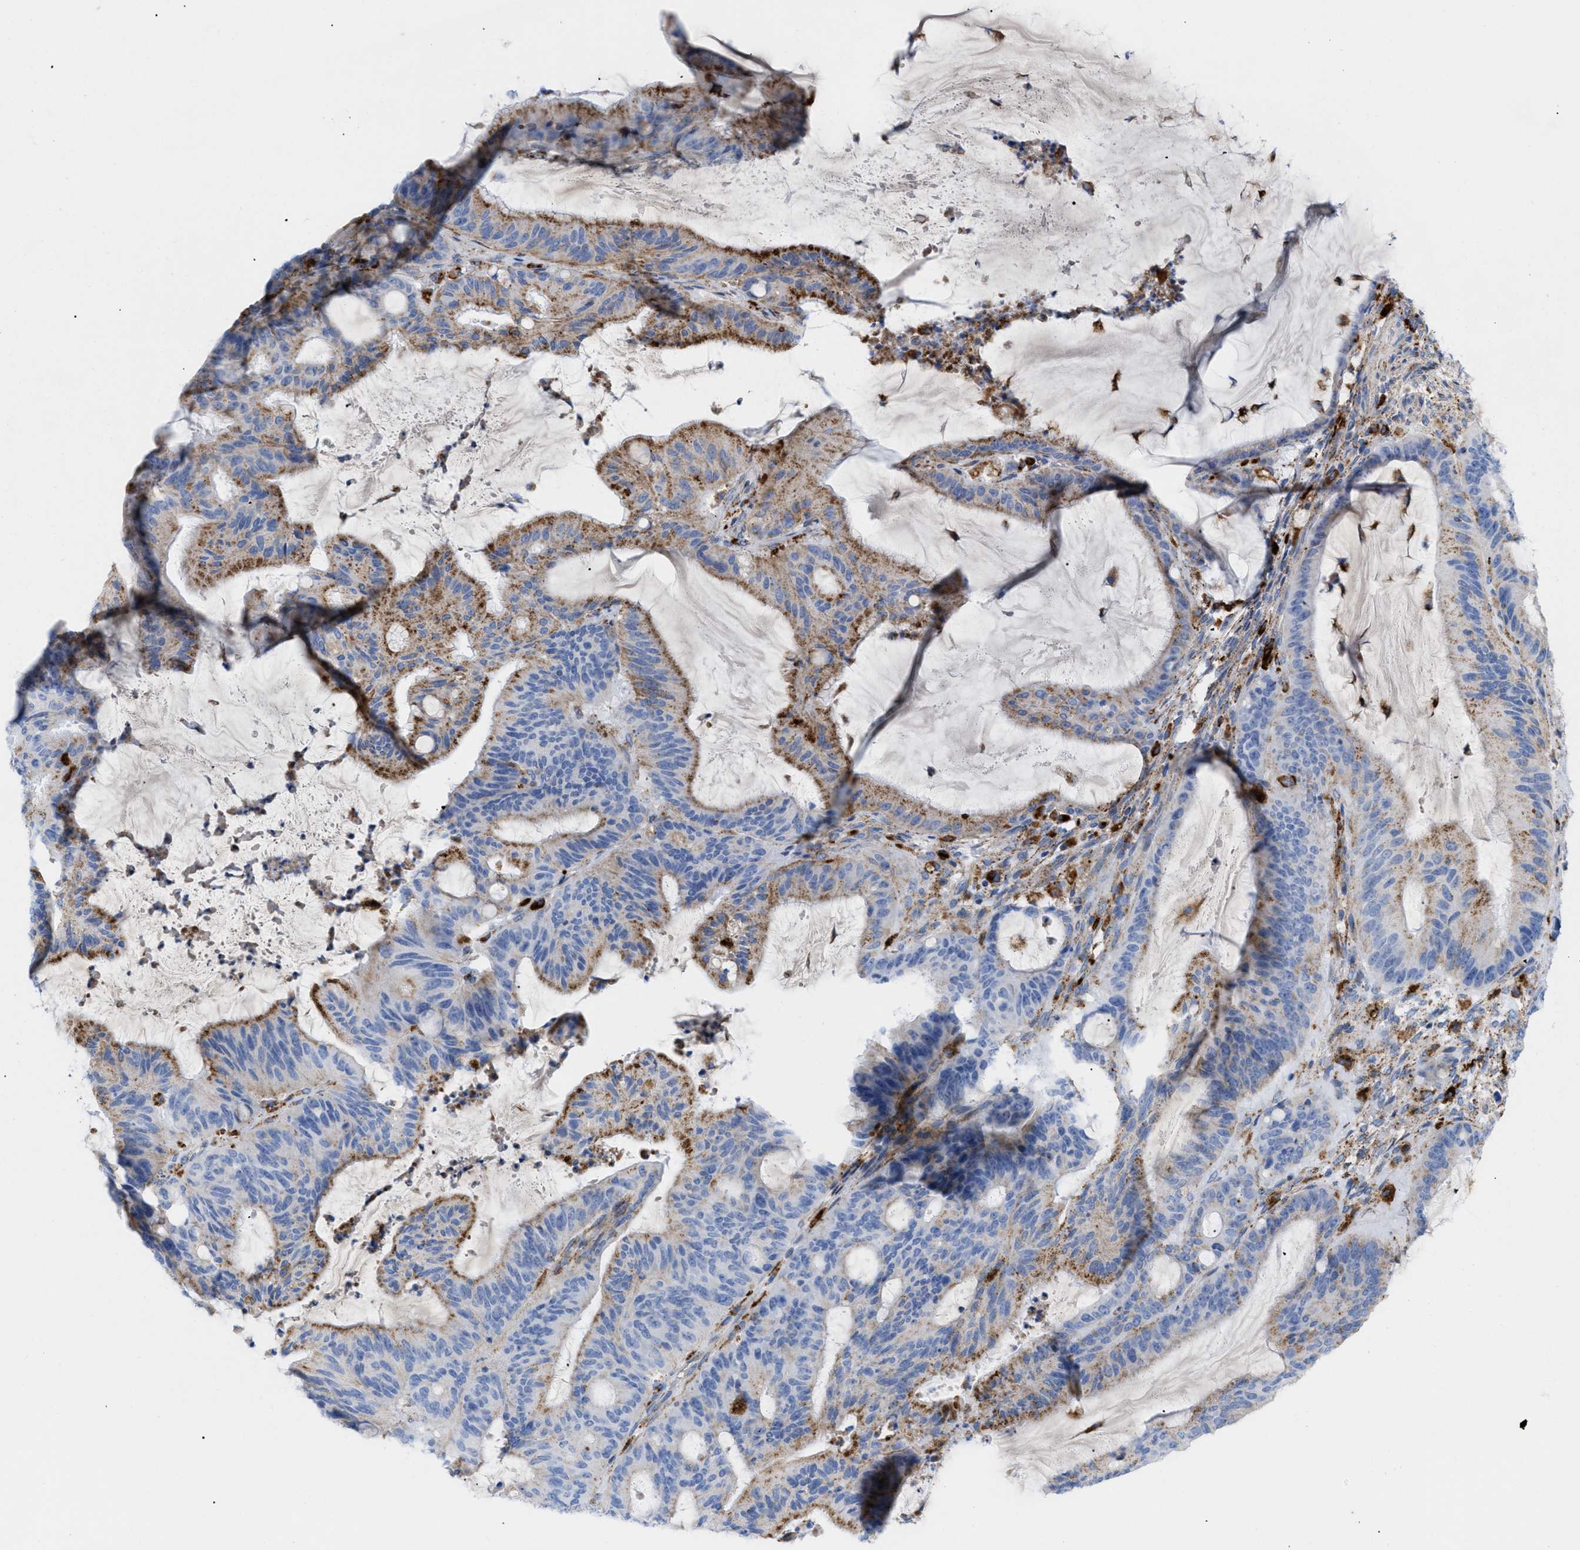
{"staining": {"intensity": "moderate", "quantity": "25%-75%", "location": "cytoplasmic/membranous"}, "tissue": "liver cancer", "cell_type": "Tumor cells", "image_type": "cancer", "snomed": [{"axis": "morphology", "description": "Normal tissue, NOS"}, {"axis": "morphology", "description": "Cholangiocarcinoma"}, {"axis": "topography", "description": "Liver"}, {"axis": "topography", "description": "Peripheral nerve tissue"}], "caption": "The immunohistochemical stain highlights moderate cytoplasmic/membranous staining in tumor cells of cholangiocarcinoma (liver) tissue. (DAB = brown stain, brightfield microscopy at high magnification).", "gene": "DRAM2", "patient": {"sex": "female", "age": 73}}